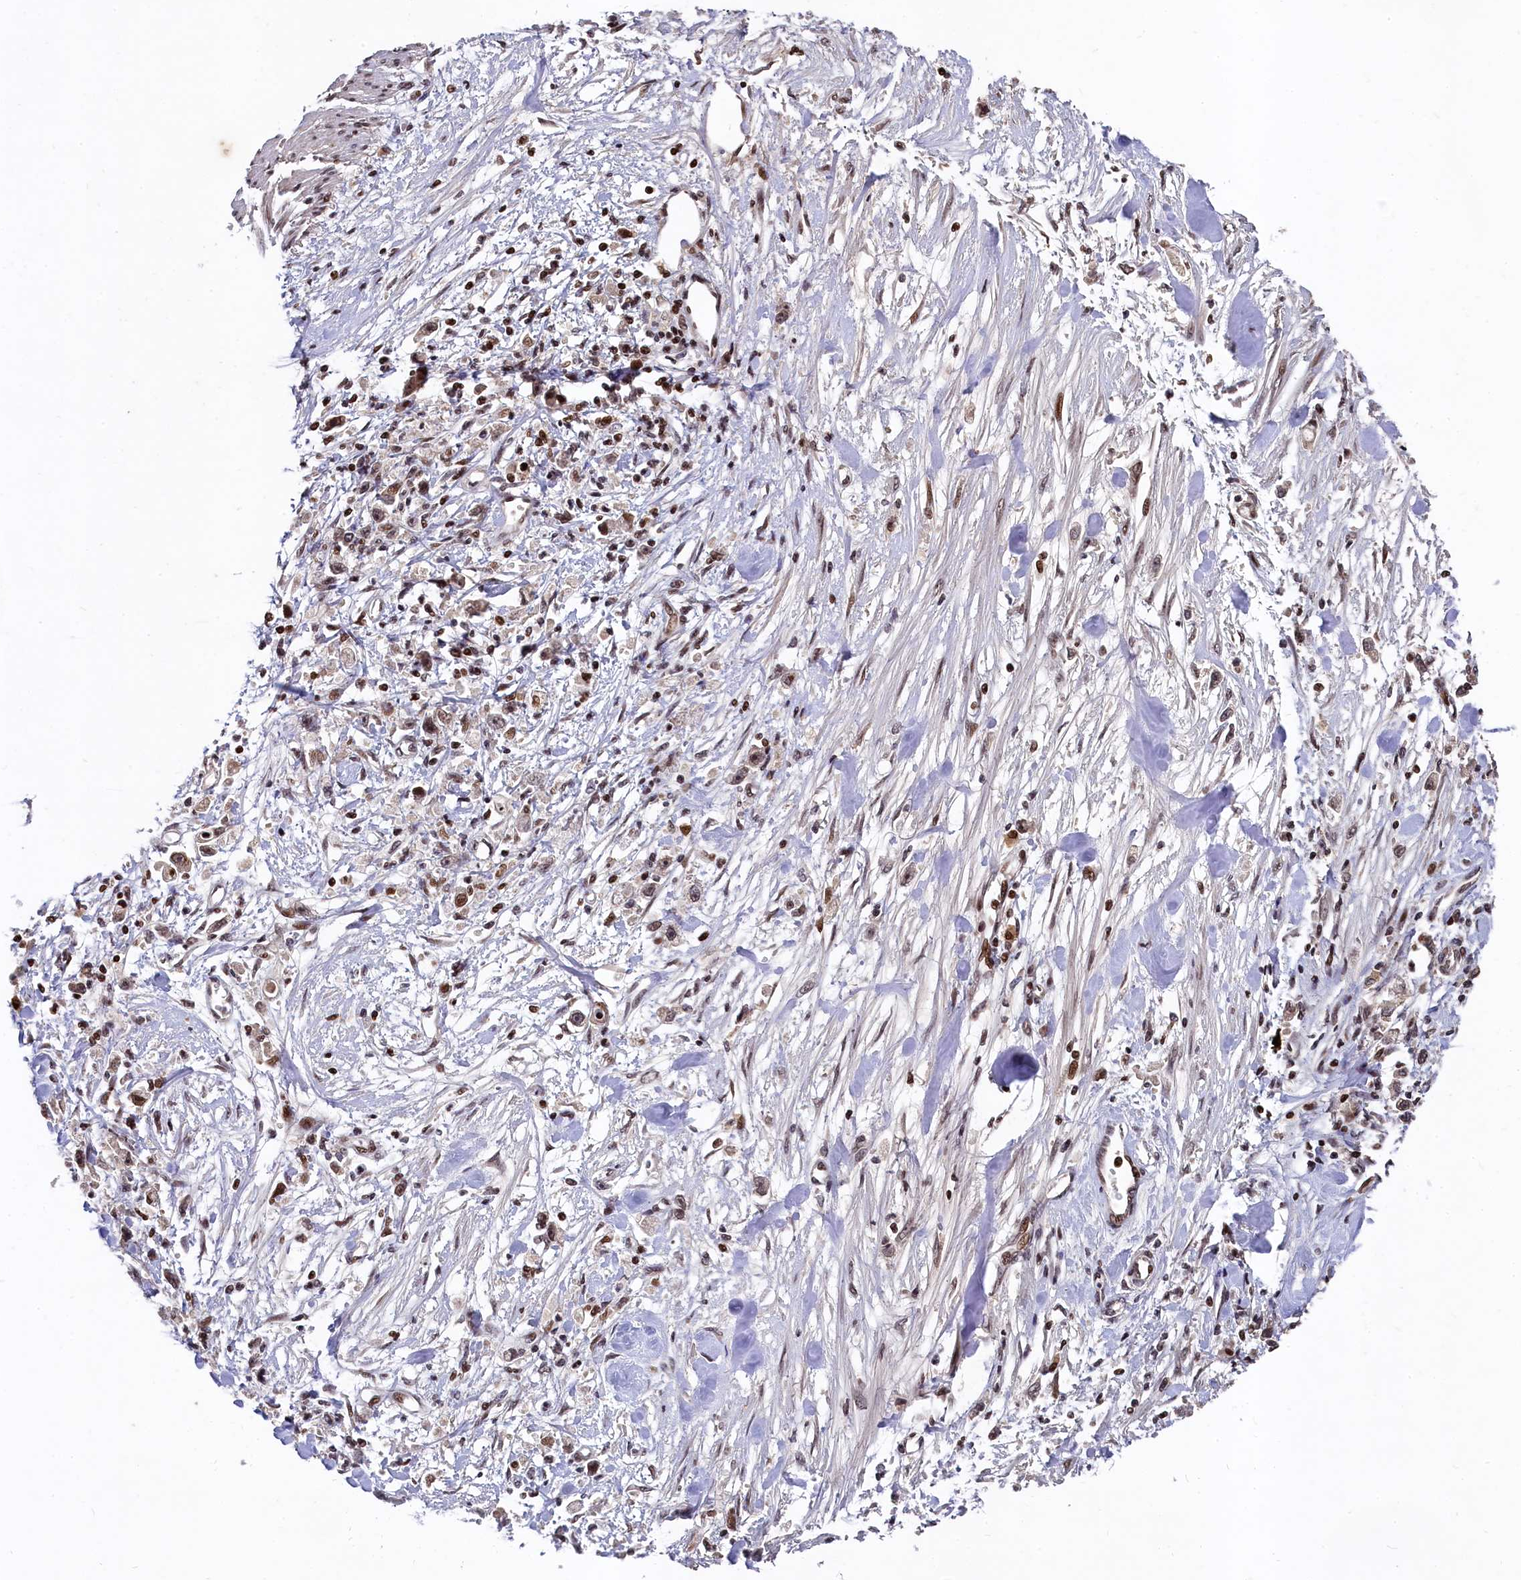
{"staining": {"intensity": "weak", "quantity": ">75%", "location": "nuclear"}, "tissue": "stomach cancer", "cell_type": "Tumor cells", "image_type": "cancer", "snomed": [{"axis": "morphology", "description": "Adenocarcinoma, NOS"}, {"axis": "topography", "description": "Stomach"}], "caption": "Weak nuclear expression is seen in about >75% of tumor cells in stomach cancer (adenocarcinoma).", "gene": "FAM217B", "patient": {"sex": "female", "age": 59}}